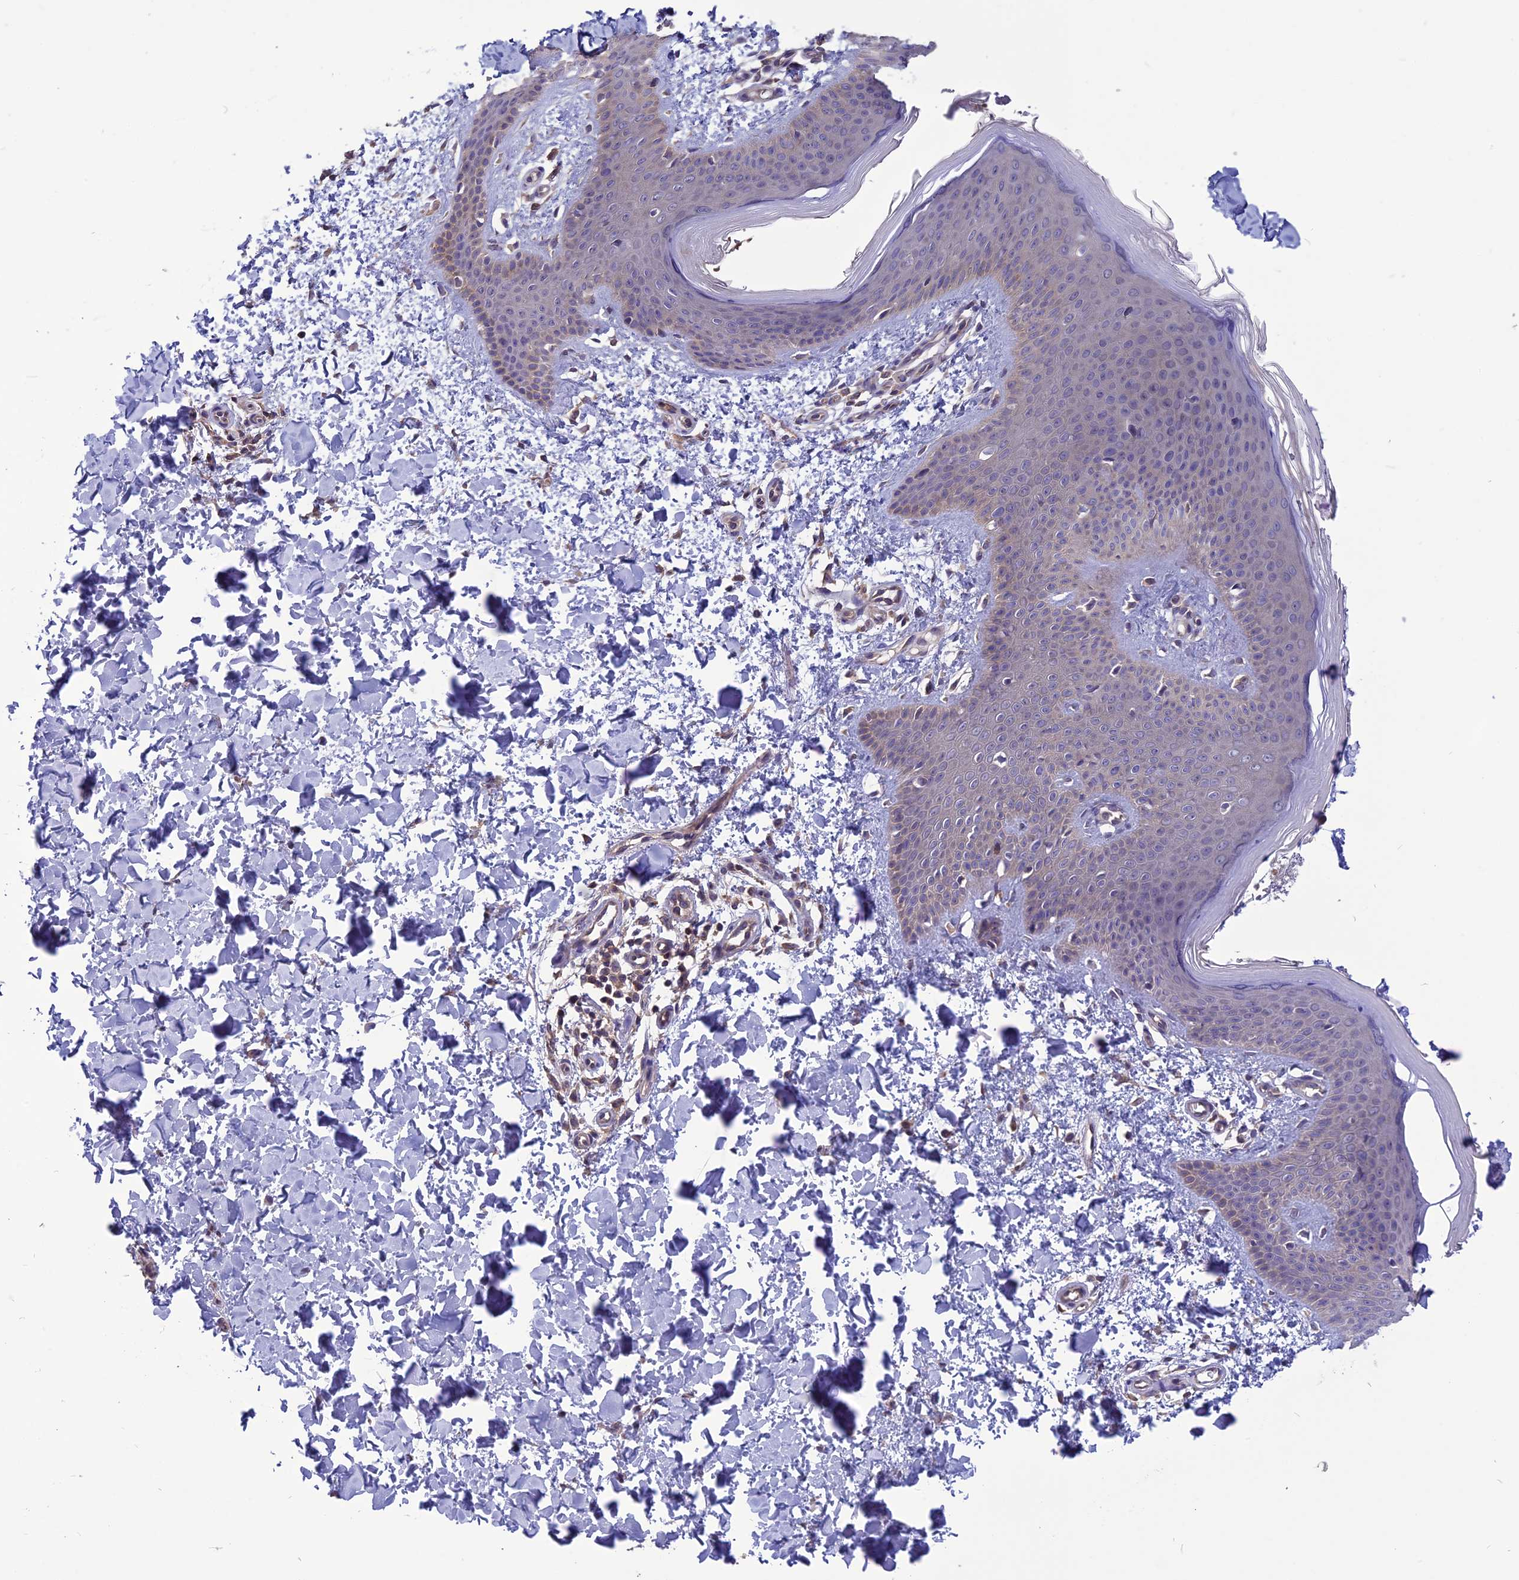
{"staining": {"intensity": "negative", "quantity": "none", "location": "none"}, "tissue": "skin", "cell_type": "Fibroblasts", "image_type": "normal", "snomed": [{"axis": "morphology", "description": "Normal tissue, NOS"}, {"axis": "topography", "description": "Skin"}], "caption": "Immunohistochemical staining of normal skin reveals no significant positivity in fibroblasts.", "gene": "PSMF1", "patient": {"sex": "male", "age": 36}}